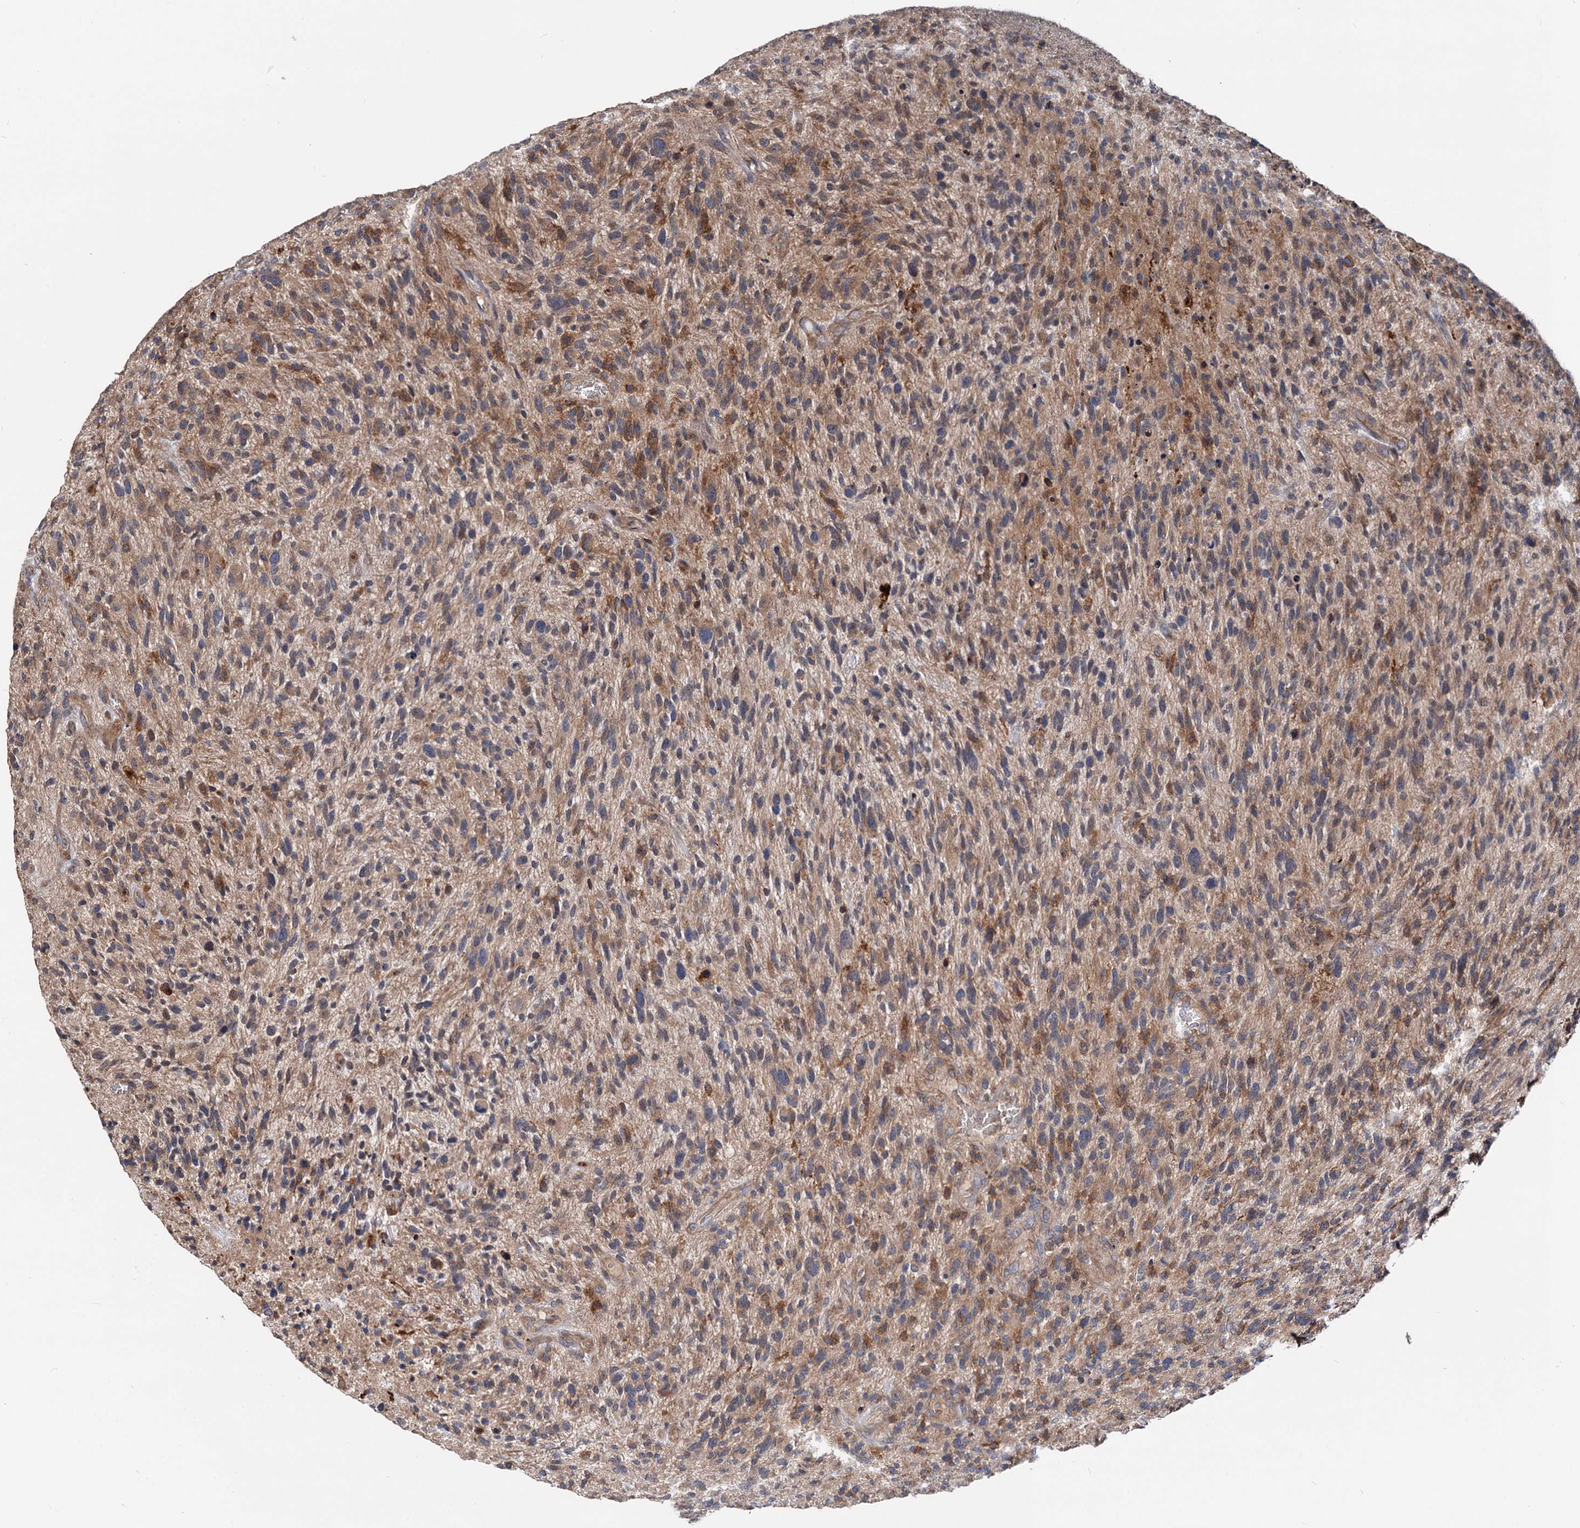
{"staining": {"intensity": "moderate", "quantity": "25%-75%", "location": "cytoplasmic/membranous"}, "tissue": "glioma", "cell_type": "Tumor cells", "image_type": "cancer", "snomed": [{"axis": "morphology", "description": "Glioma, malignant, High grade"}, {"axis": "topography", "description": "Brain"}], "caption": "IHC of human glioma displays medium levels of moderate cytoplasmic/membranous expression in approximately 25%-75% of tumor cells. (DAB IHC with brightfield microscopy, high magnification).", "gene": "RNF111", "patient": {"sex": "male", "age": 47}}